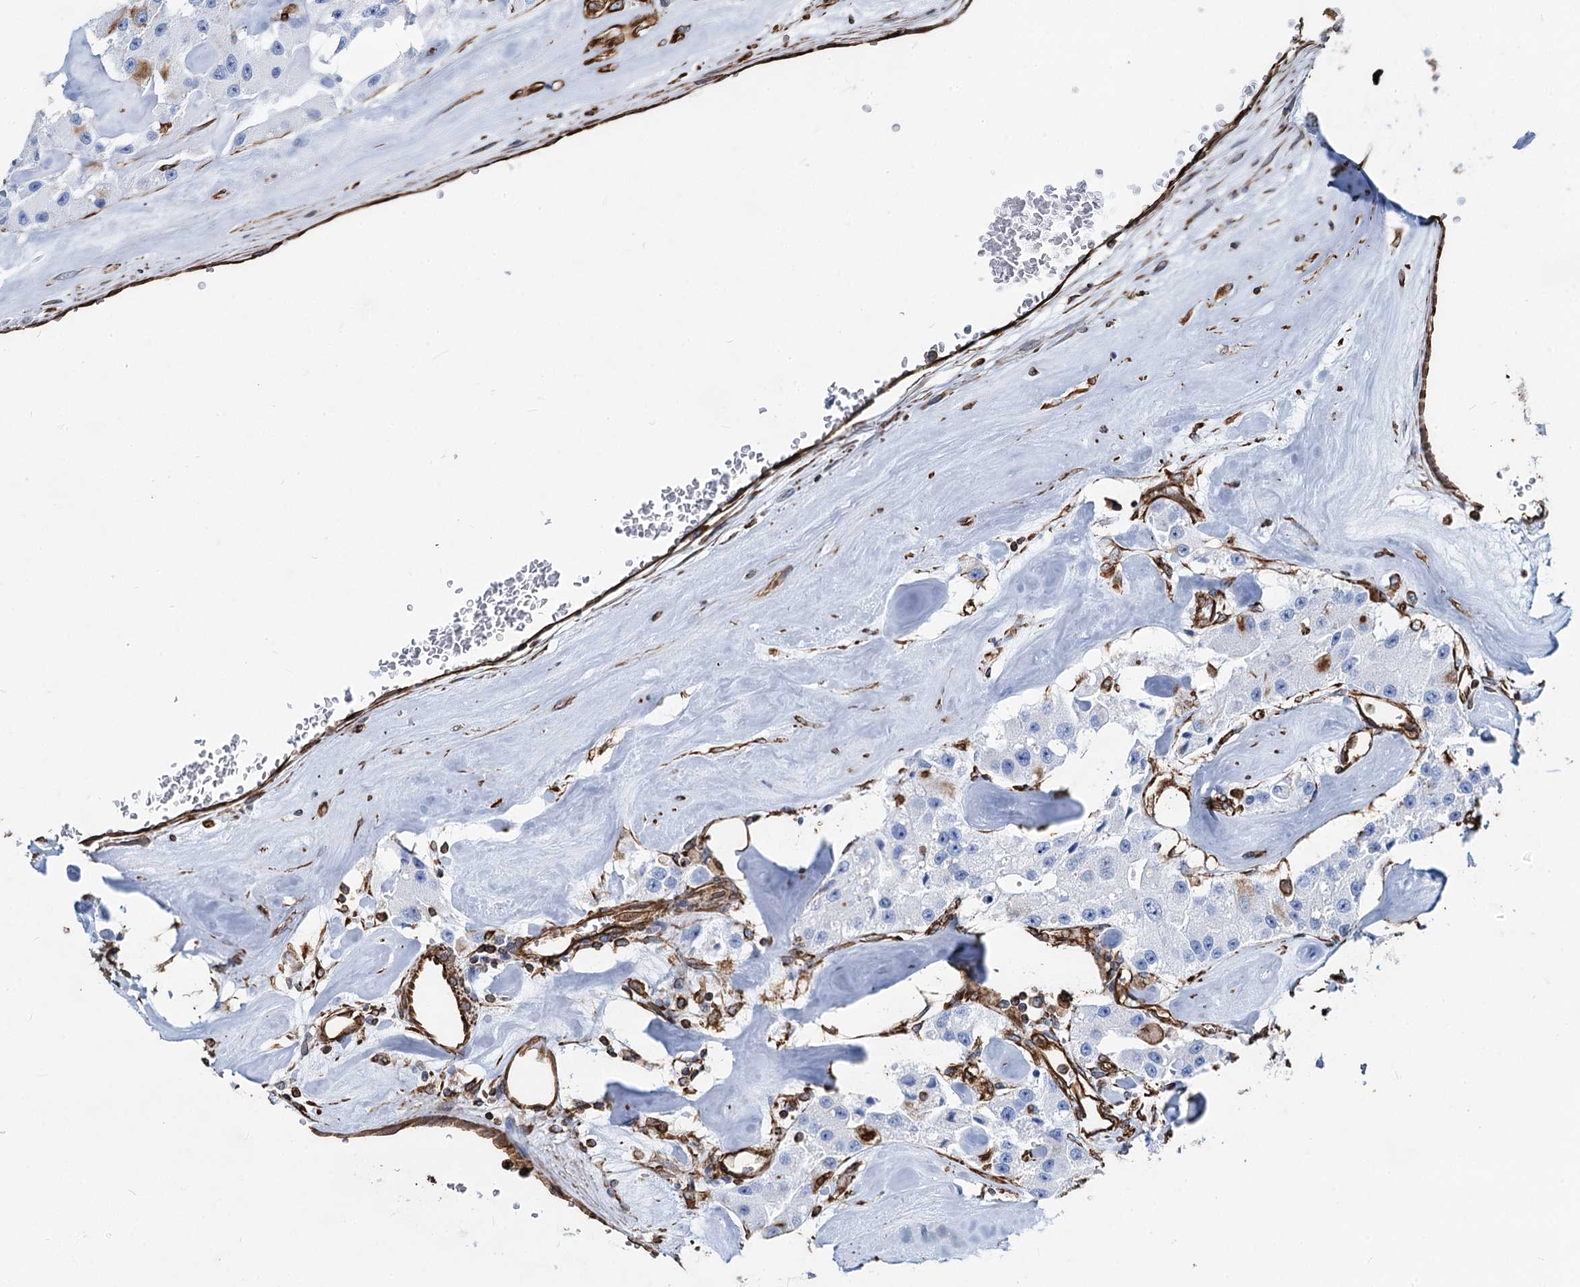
{"staining": {"intensity": "moderate", "quantity": "<25%", "location": "cytoplasmic/membranous"}, "tissue": "carcinoid", "cell_type": "Tumor cells", "image_type": "cancer", "snomed": [{"axis": "morphology", "description": "Carcinoid, malignant, NOS"}, {"axis": "topography", "description": "Pancreas"}], "caption": "About <25% of tumor cells in malignant carcinoid demonstrate moderate cytoplasmic/membranous protein staining as visualized by brown immunohistochemical staining.", "gene": "PGM2", "patient": {"sex": "male", "age": 41}}